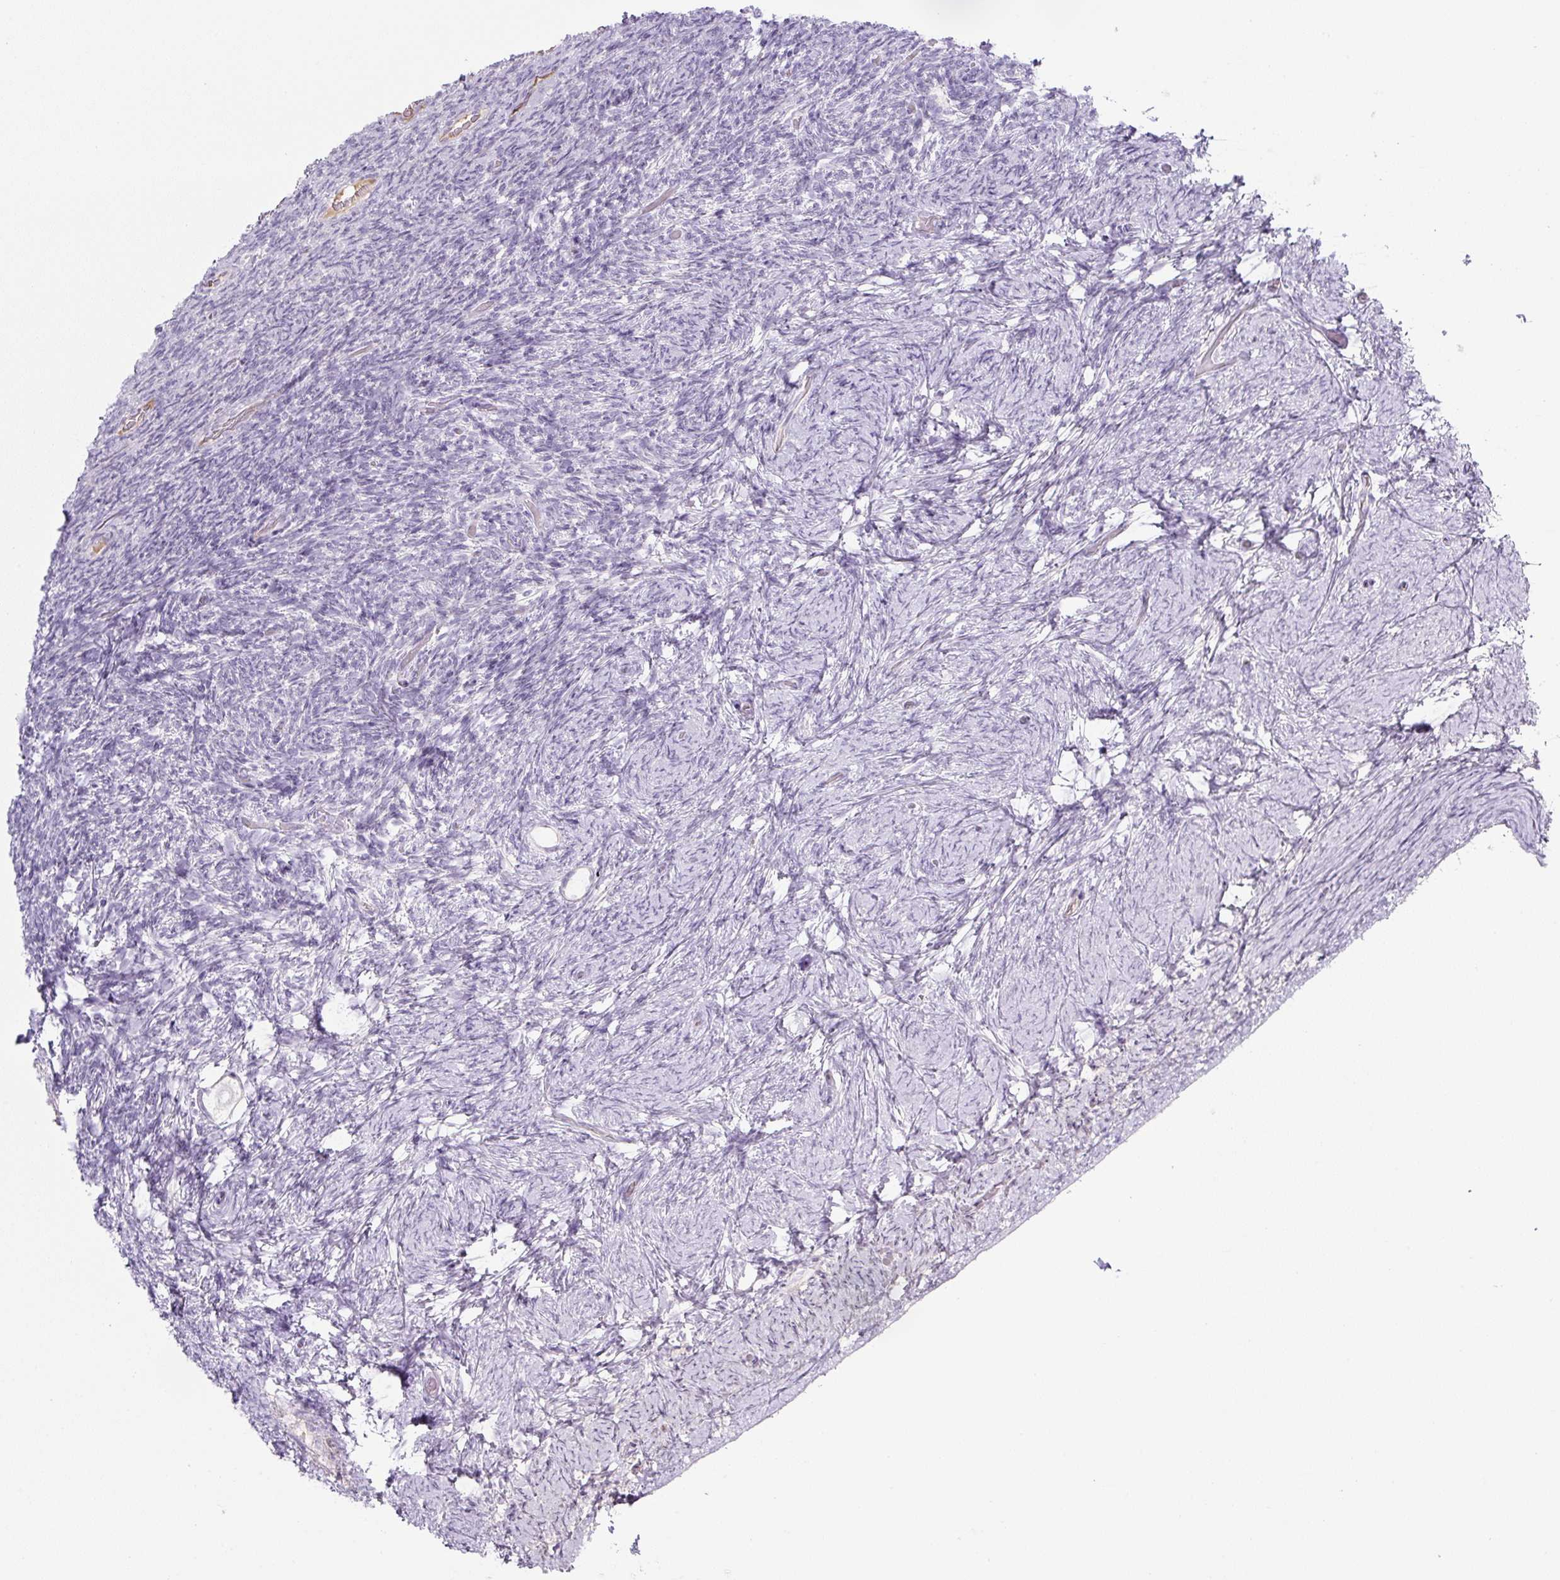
{"staining": {"intensity": "negative", "quantity": "none", "location": "none"}, "tissue": "ovary", "cell_type": "Follicle cells", "image_type": "normal", "snomed": [{"axis": "morphology", "description": "Normal tissue, NOS"}, {"axis": "topography", "description": "Ovary"}], "caption": "An immunohistochemistry histopathology image of normal ovary is shown. There is no staining in follicle cells of ovary. (DAB (3,3'-diaminobenzidine) immunohistochemistry (IHC) visualized using brightfield microscopy, high magnification).", "gene": "PRM1", "patient": {"sex": "female", "age": 34}}